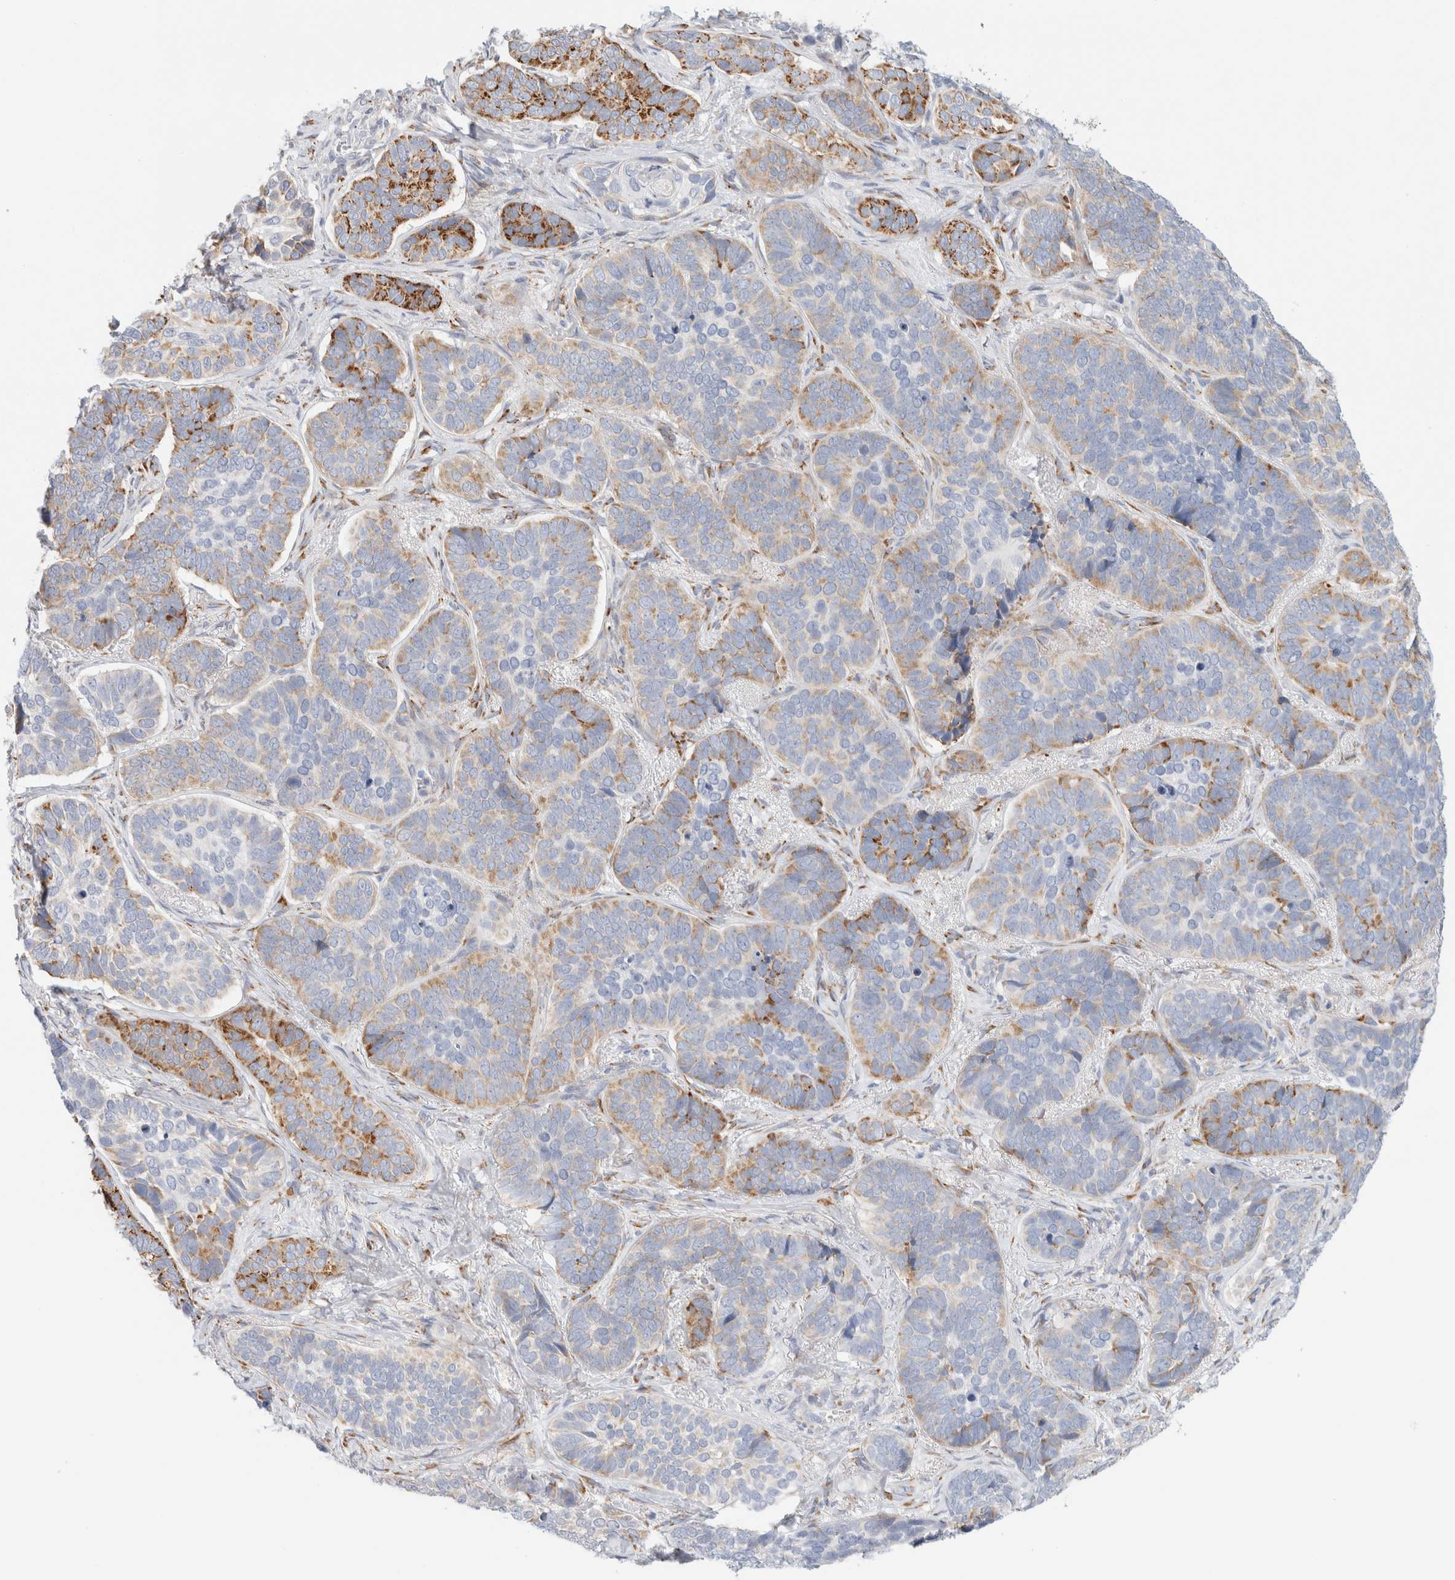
{"staining": {"intensity": "strong", "quantity": "<25%", "location": "cytoplasmic/membranous"}, "tissue": "skin cancer", "cell_type": "Tumor cells", "image_type": "cancer", "snomed": [{"axis": "morphology", "description": "Basal cell carcinoma"}, {"axis": "topography", "description": "Skin"}], "caption": "Human skin basal cell carcinoma stained with a protein marker reveals strong staining in tumor cells.", "gene": "RTN4", "patient": {"sex": "male", "age": 62}}